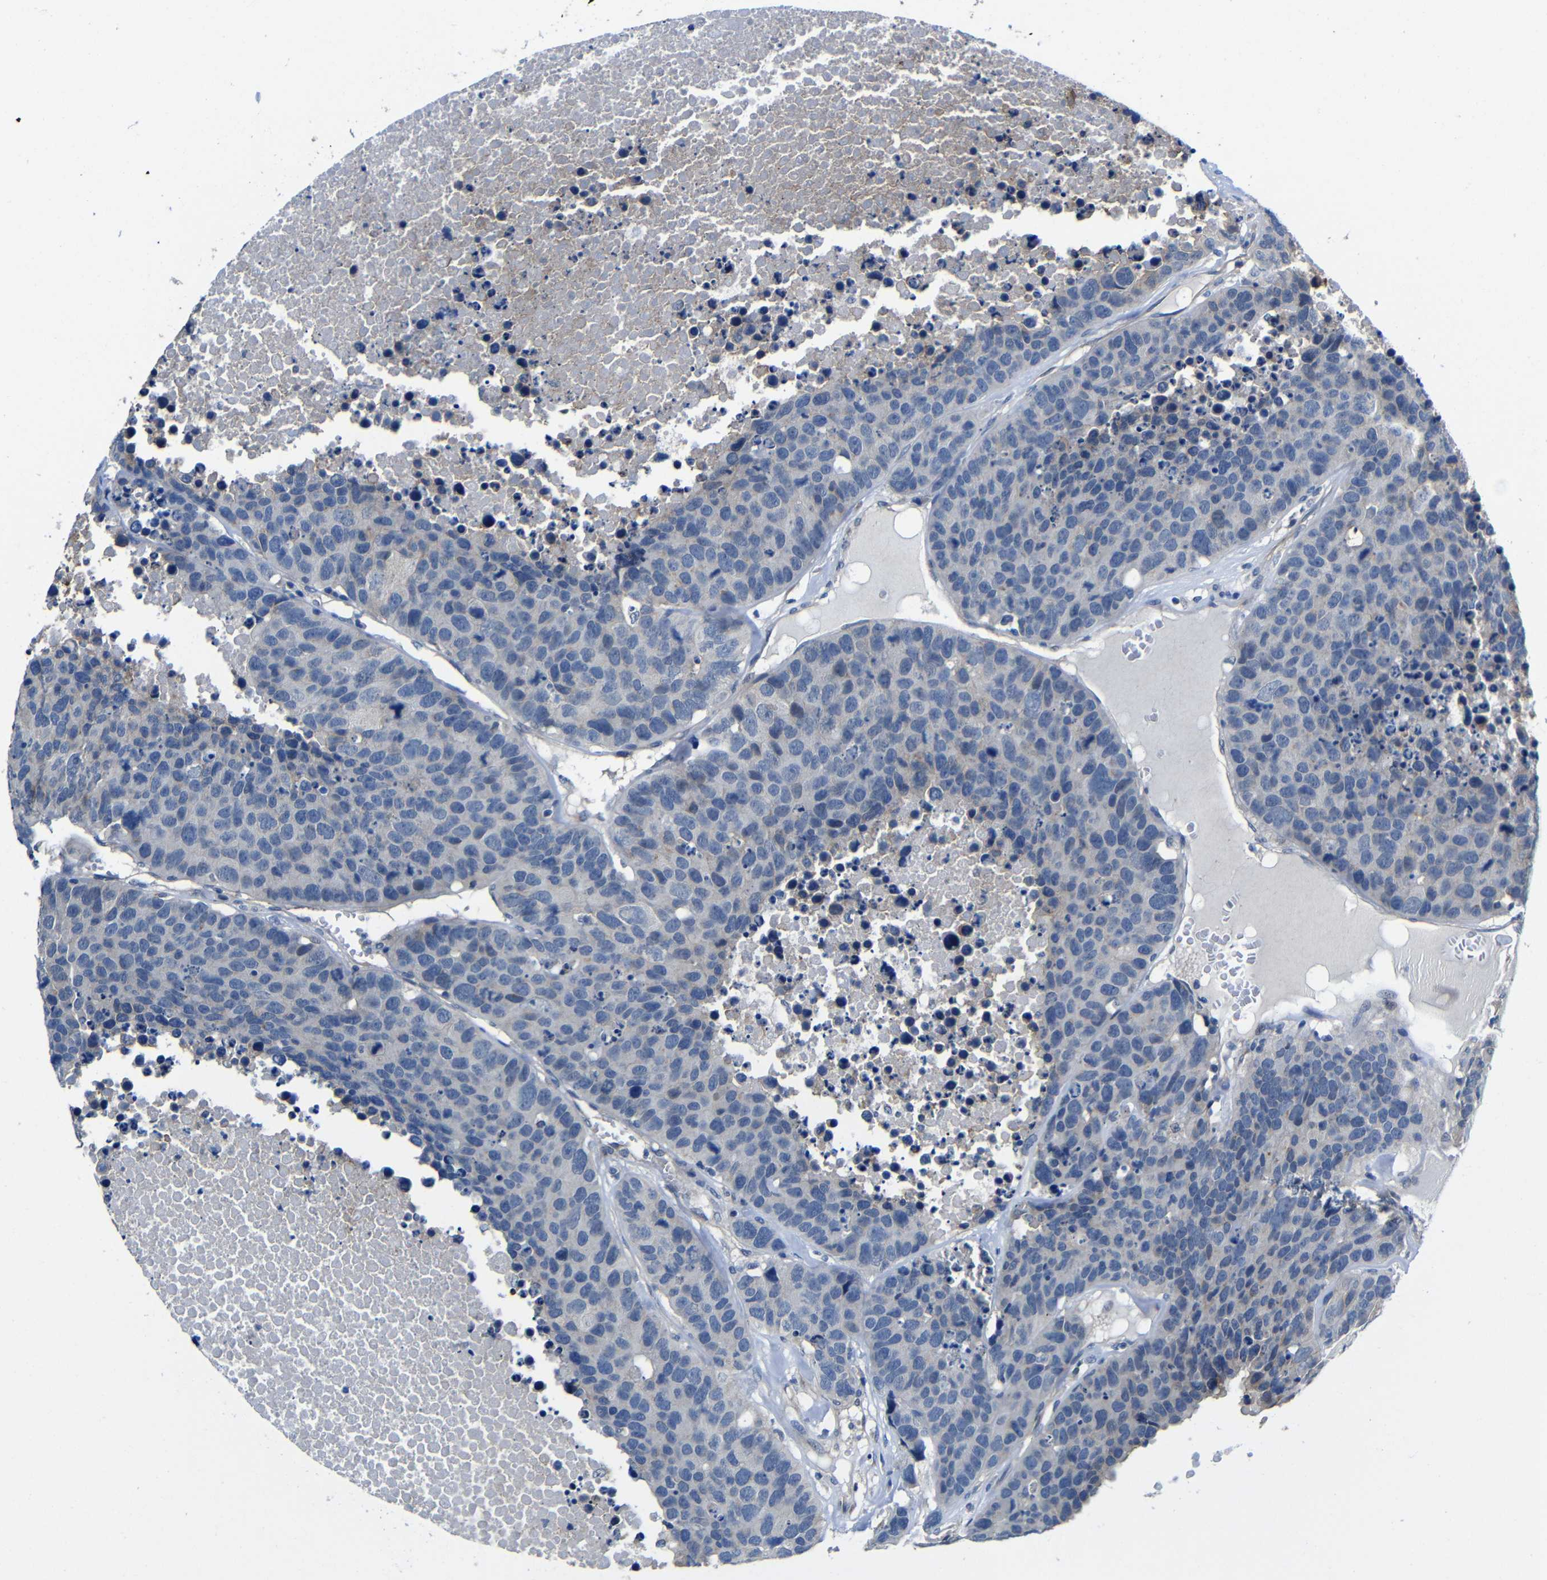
{"staining": {"intensity": "negative", "quantity": "none", "location": "none"}, "tissue": "carcinoid", "cell_type": "Tumor cells", "image_type": "cancer", "snomed": [{"axis": "morphology", "description": "Carcinoid, malignant, NOS"}, {"axis": "topography", "description": "Lung"}], "caption": "Immunohistochemistry micrograph of neoplastic tissue: carcinoid (malignant) stained with DAB demonstrates no significant protein staining in tumor cells.", "gene": "ZNF90", "patient": {"sex": "male", "age": 60}}